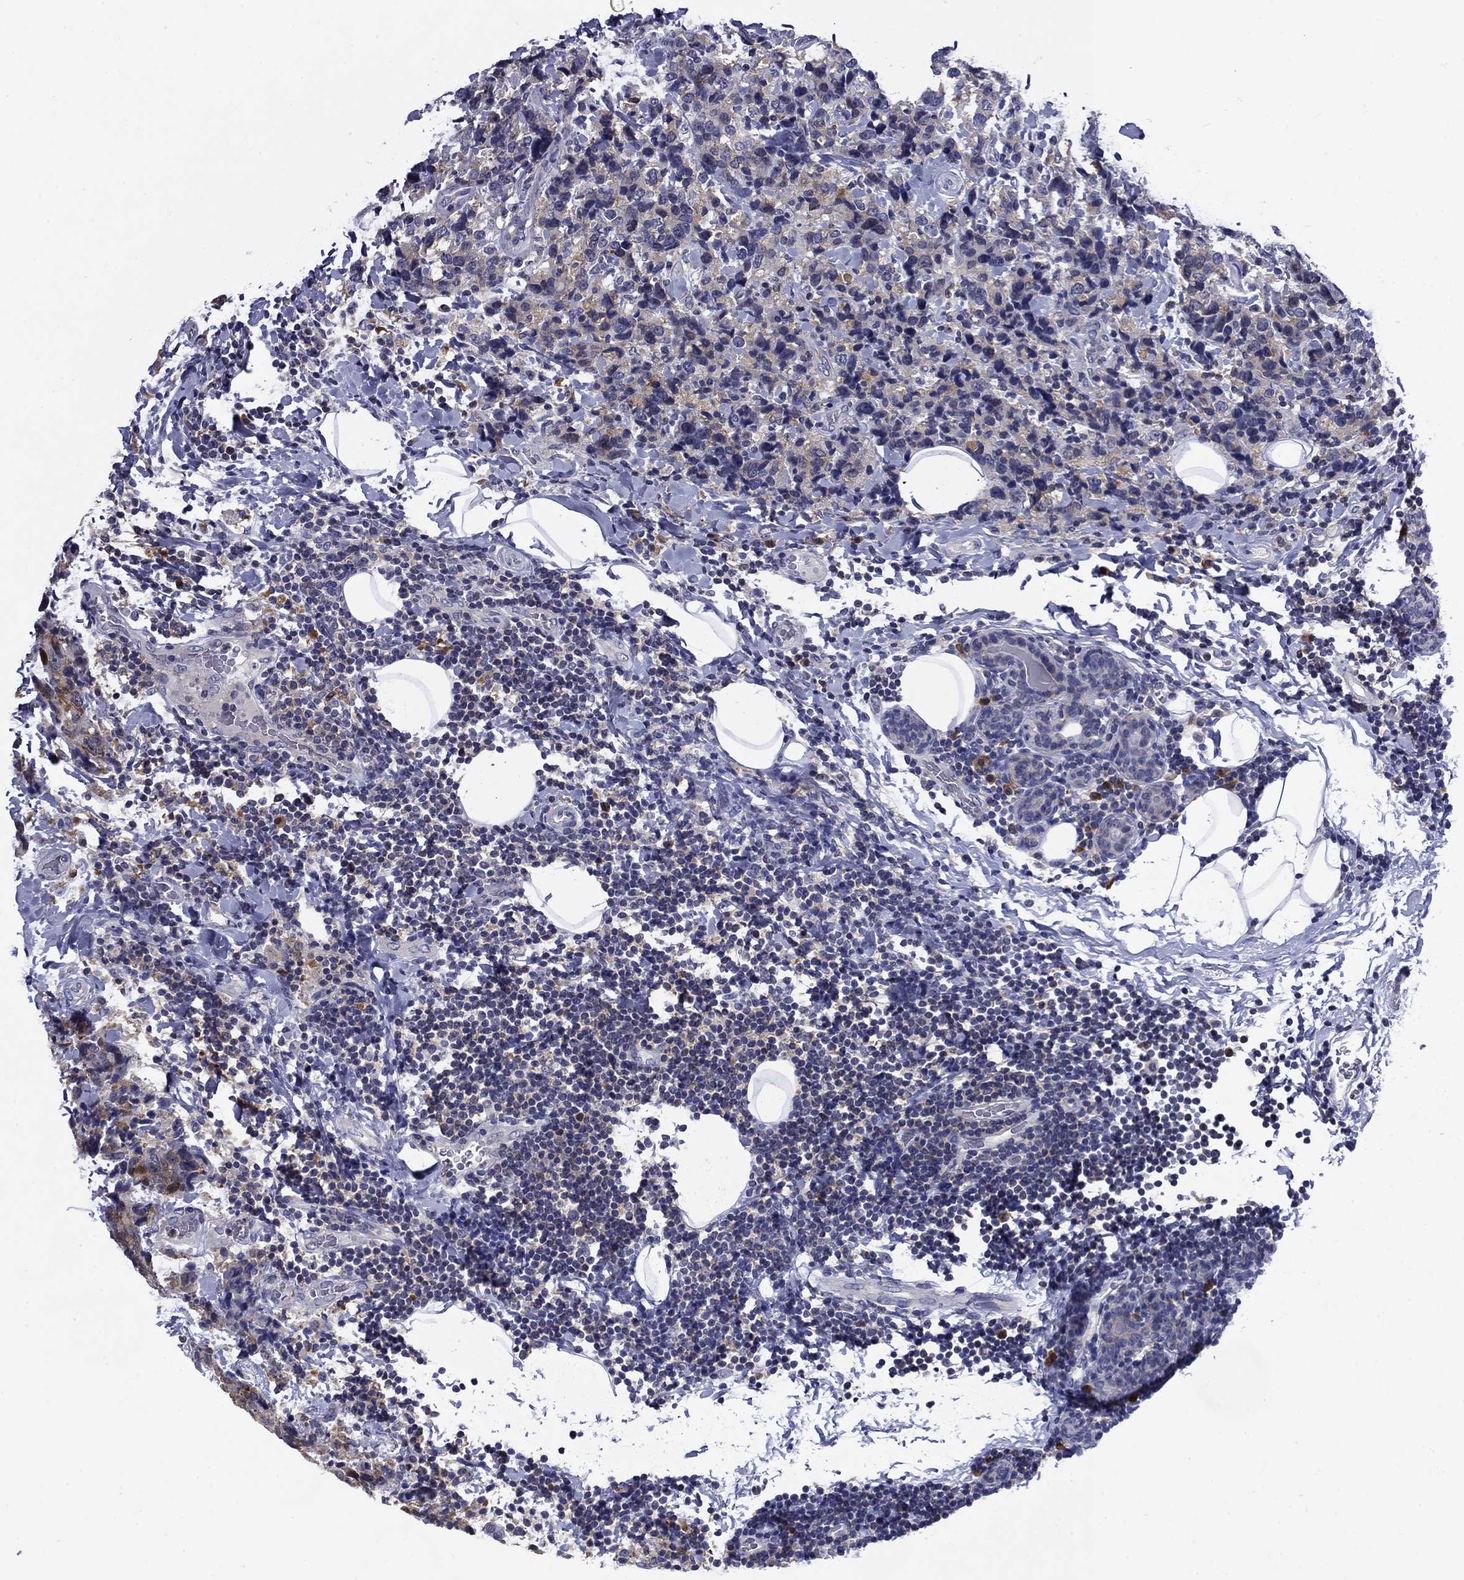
{"staining": {"intensity": "negative", "quantity": "none", "location": "none"}, "tissue": "breast cancer", "cell_type": "Tumor cells", "image_type": "cancer", "snomed": [{"axis": "morphology", "description": "Lobular carcinoma"}, {"axis": "topography", "description": "Breast"}], "caption": "Breast lobular carcinoma stained for a protein using IHC shows no positivity tumor cells.", "gene": "POU2F2", "patient": {"sex": "female", "age": 59}}